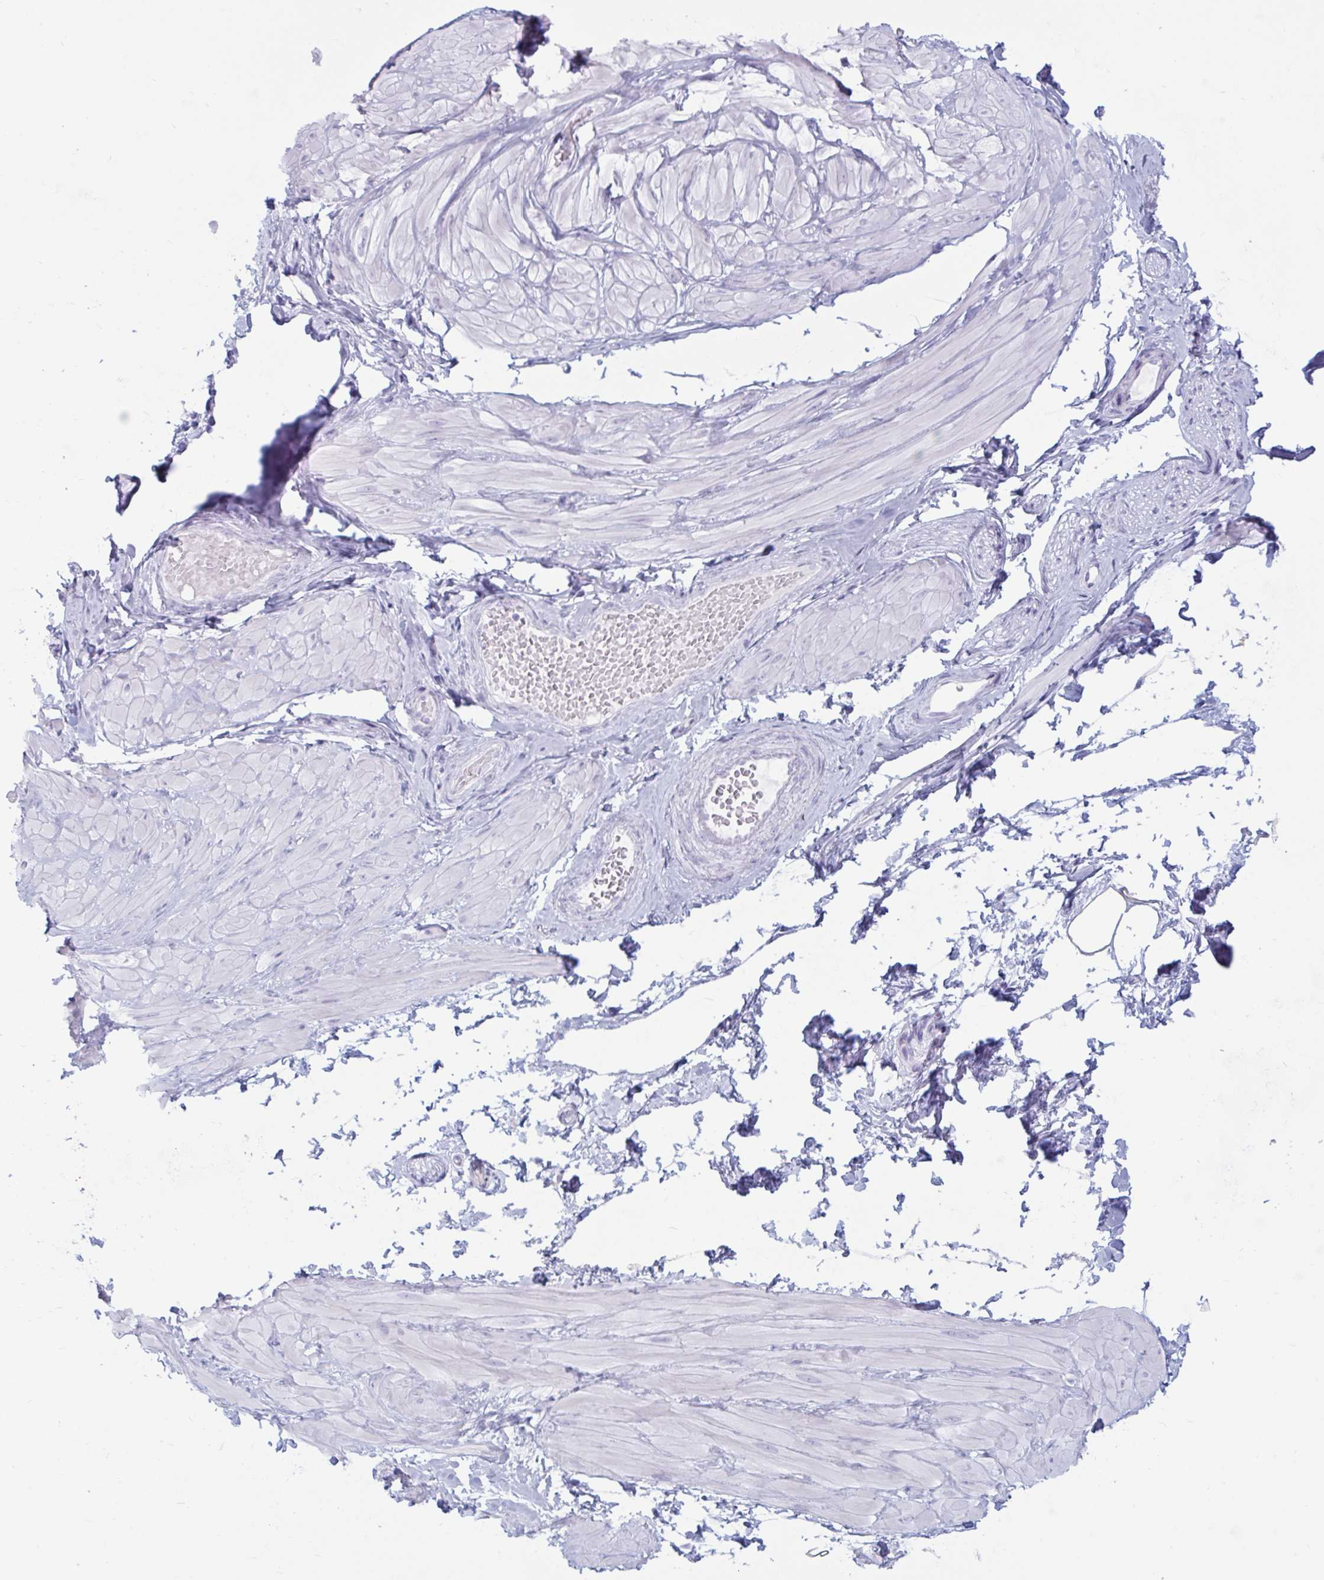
{"staining": {"intensity": "negative", "quantity": "none", "location": "none"}, "tissue": "adipose tissue", "cell_type": "Adipocytes", "image_type": "normal", "snomed": [{"axis": "morphology", "description": "Normal tissue, NOS"}, {"axis": "topography", "description": "Epididymis"}, {"axis": "topography", "description": "Peripheral nerve tissue"}], "caption": "Immunohistochemistry image of normal adipose tissue: adipose tissue stained with DAB displays no significant protein staining in adipocytes. (Stains: DAB (3,3'-diaminobenzidine) immunohistochemistry (IHC) with hematoxylin counter stain, Microscopy: brightfield microscopy at high magnification).", "gene": "BBS10", "patient": {"sex": "male", "age": 32}}